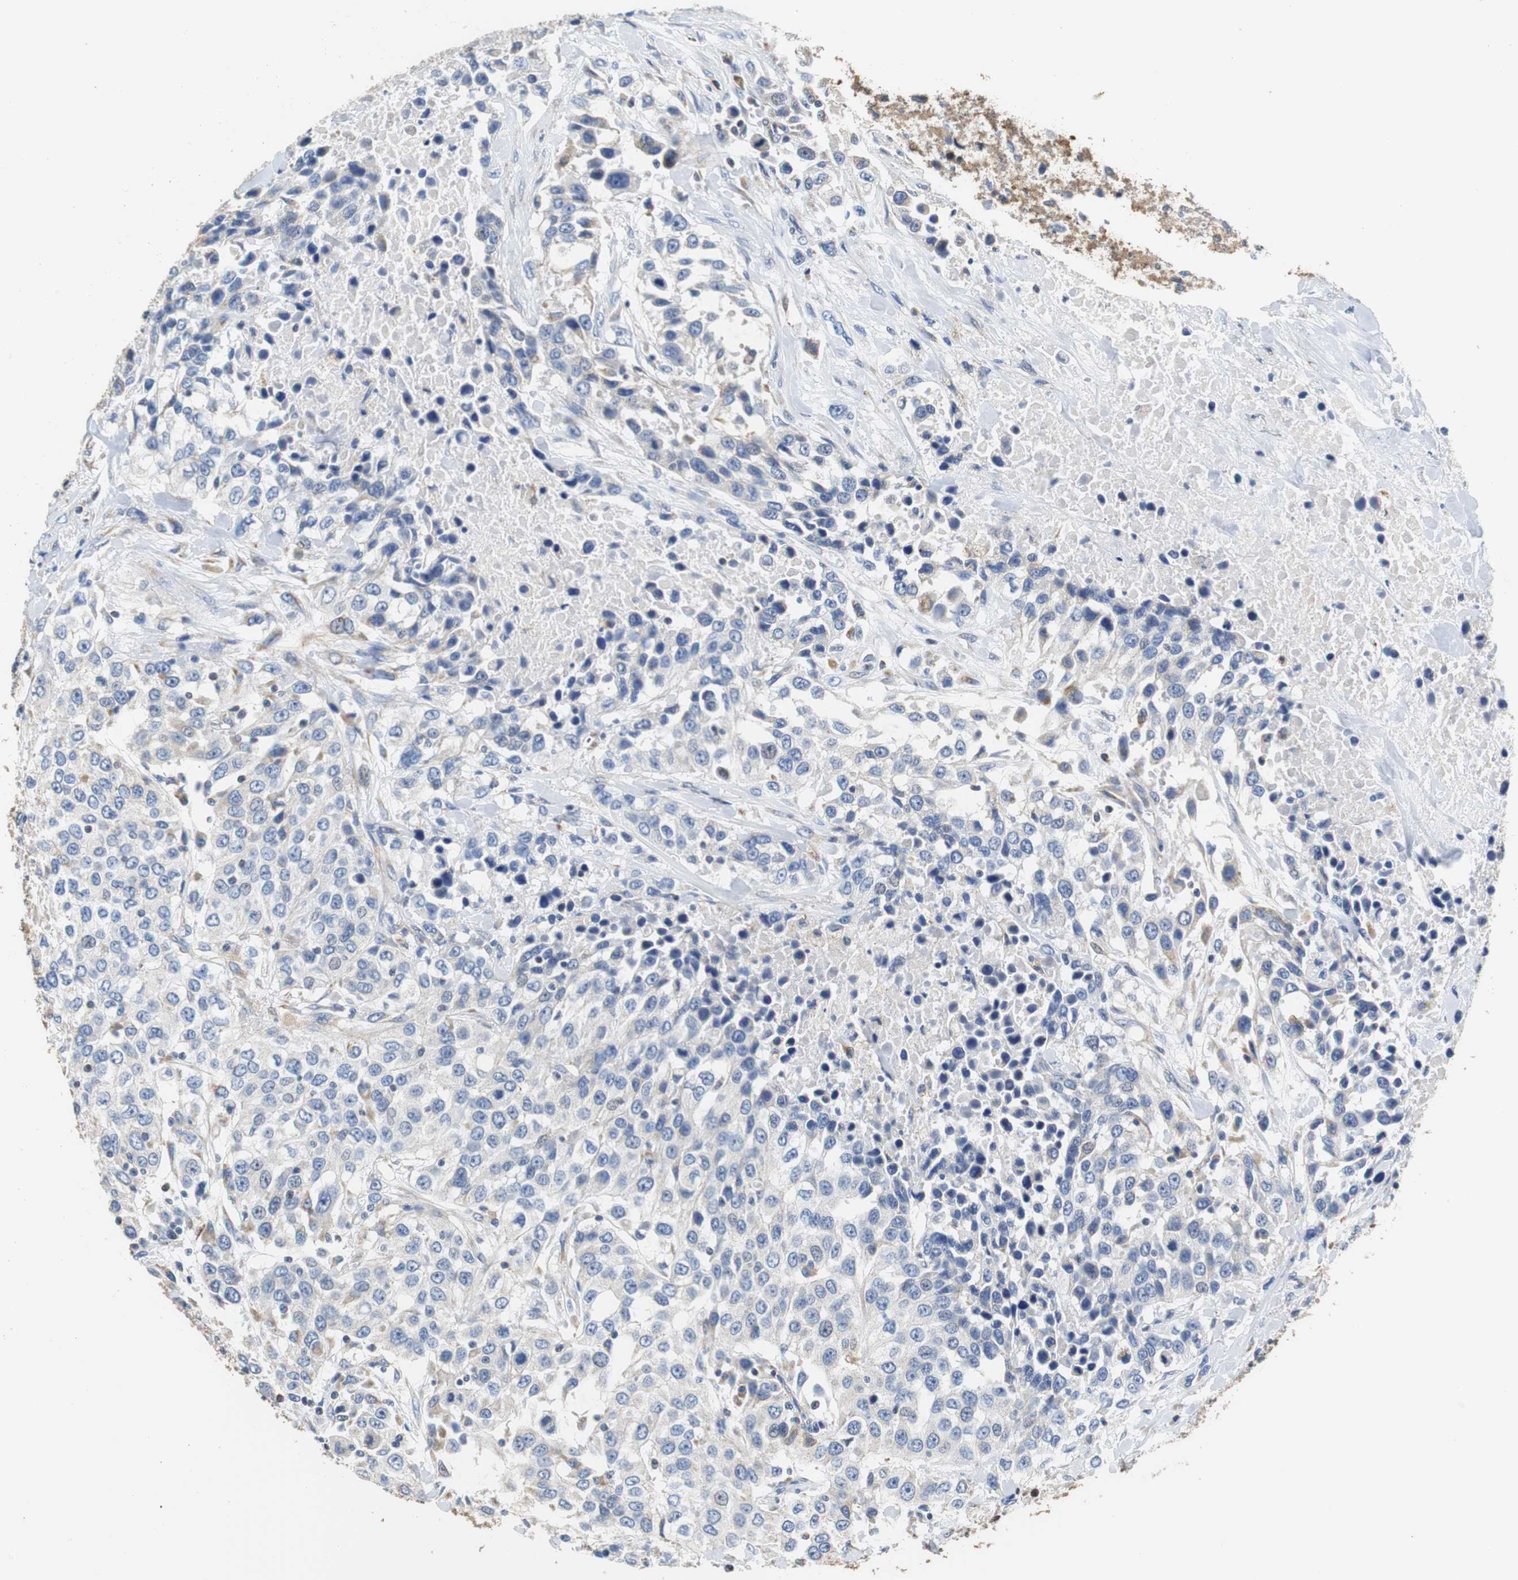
{"staining": {"intensity": "negative", "quantity": "none", "location": "none"}, "tissue": "urothelial cancer", "cell_type": "Tumor cells", "image_type": "cancer", "snomed": [{"axis": "morphology", "description": "Urothelial carcinoma, High grade"}, {"axis": "topography", "description": "Urinary bladder"}], "caption": "The image displays no significant positivity in tumor cells of urothelial cancer.", "gene": "PCK1", "patient": {"sex": "female", "age": 80}}